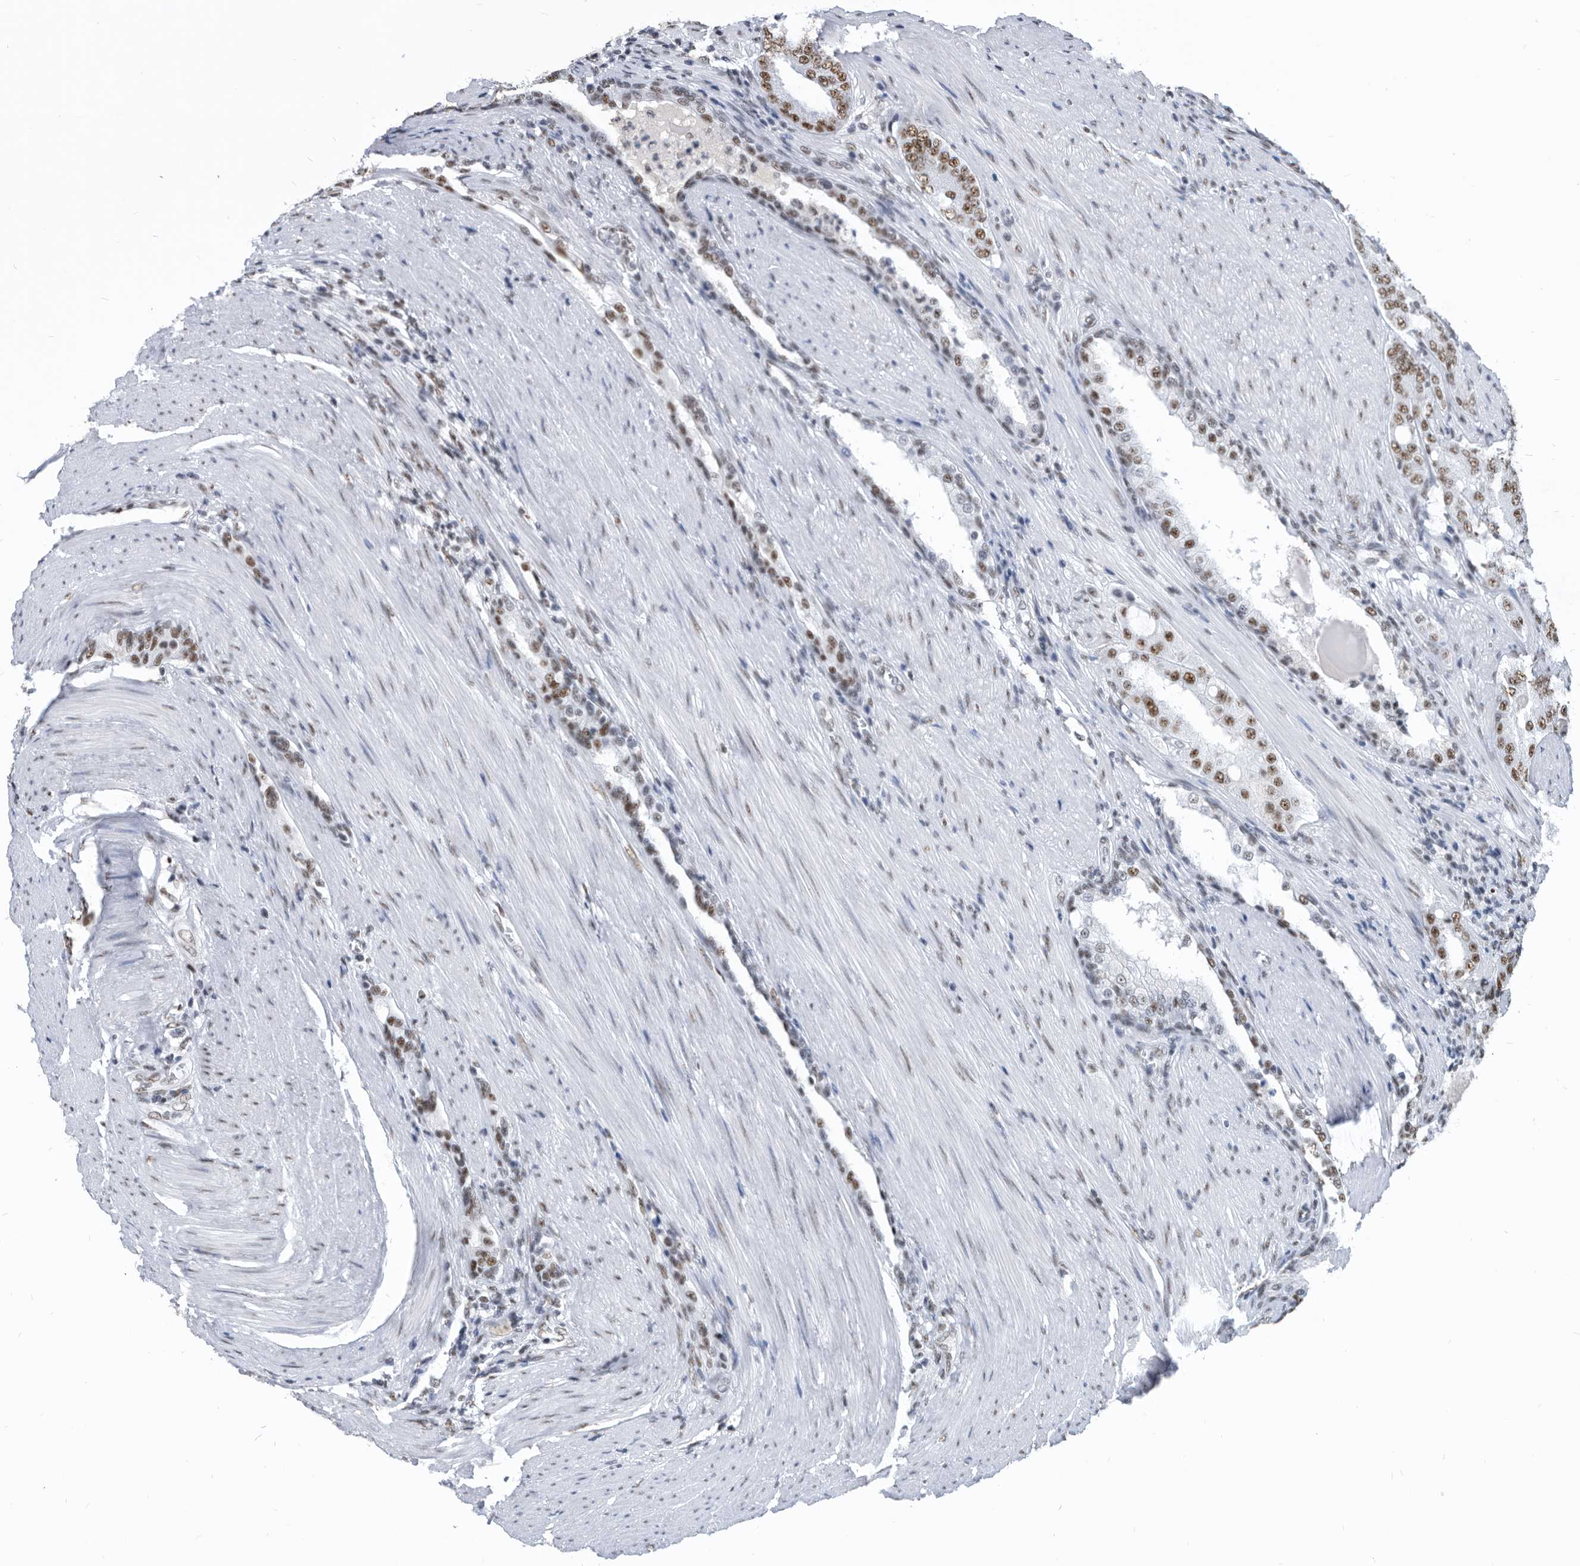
{"staining": {"intensity": "moderate", "quantity": "25%-75%", "location": "nuclear"}, "tissue": "prostate cancer", "cell_type": "Tumor cells", "image_type": "cancer", "snomed": [{"axis": "morphology", "description": "Adenocarcinoma, High grade"}, {"axis": "topography", "description": "Prostate"}], "caption": "An immunohistochemistry image of tumor tissue is shown. Protein staining in brown labels moderate nuclear positivity in prostate high-grade adenocarcinoma within tumor cells. The staining was performed using DAB (3,3'-diaminobenzidine) to visualize the protein expression in brown, while the nuclei were stained in blue with hematoxylin (Magnification: 20x).", "gene": "SF3A1", "patient": {"sex": "male", "age": 60}}